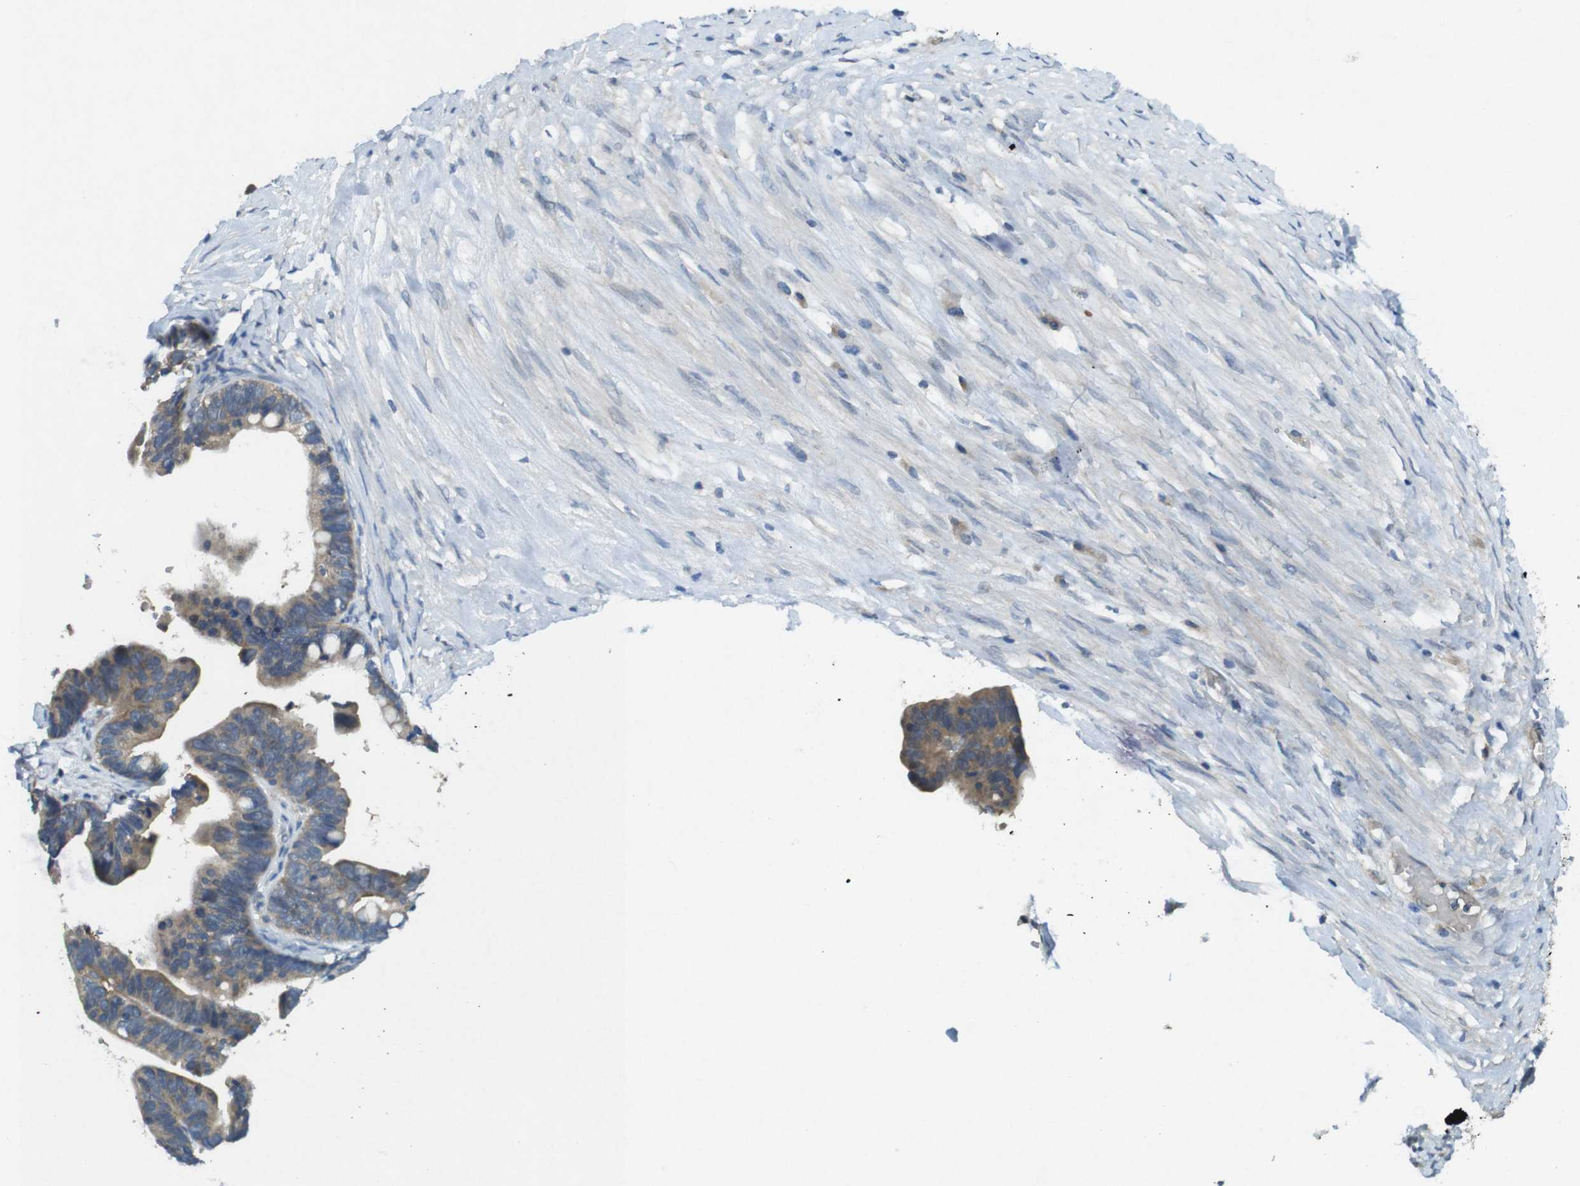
{"staining": {"intensity": "weak", "quantity": "25%-75%", "location": "cytoplasmic/membranous"}, "tissue": "ovarian cancer", "cell_type": "Tumor cells", "image_type": "cancer", "snomed": [{"axis": "morphology", "description": "Cystadenocarcinoma, serous, NOS"}, {"axis": "topography", "description": "Ovary"}], "caption": "Ovarian cancer stained for a protein (brown) shows weak cytoplasmic/membranous positive expression in approximately 25%-75% of tumor cells.", "gene": "SUGT1", "patient": {"sex": "female", "age": 56}}